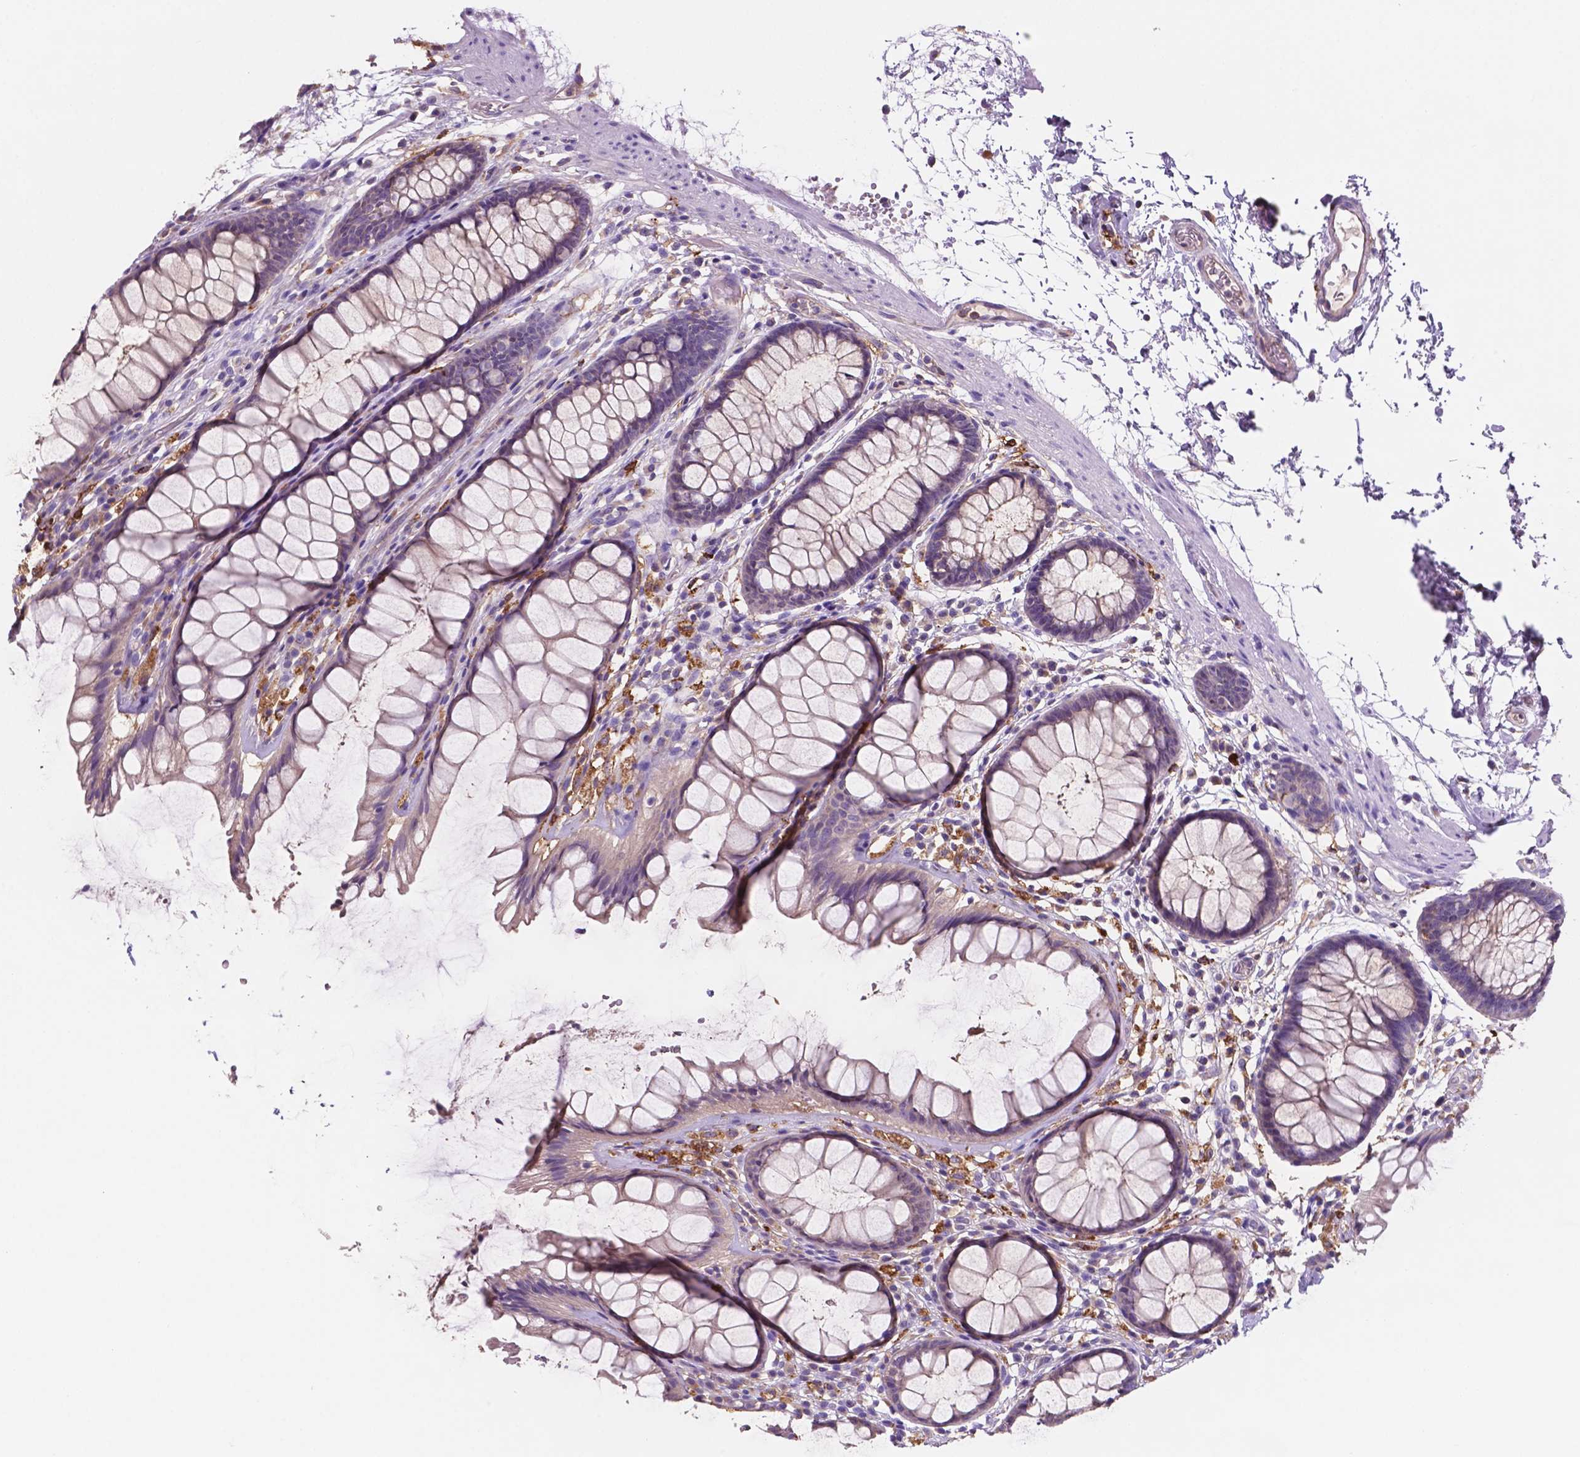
{"staining": {"intensity": "negative", "quantity": "none", "location": "none"}, "tissue": "rectum", "cell_type": "Glandular cells", "image_type": "normal", "snomed": [{"axis": "morphology", "description": "Normal tissue, NOS"}, {"axis": "topography", "description": "Rectum"}], "caption": "A high-resolution histopathology image shows IHC staining of normal rectum, which reveals no significant staining in glandular cells.", "gene": "MKRN2OS", "patient": {"sex": "male", "age": 72}}